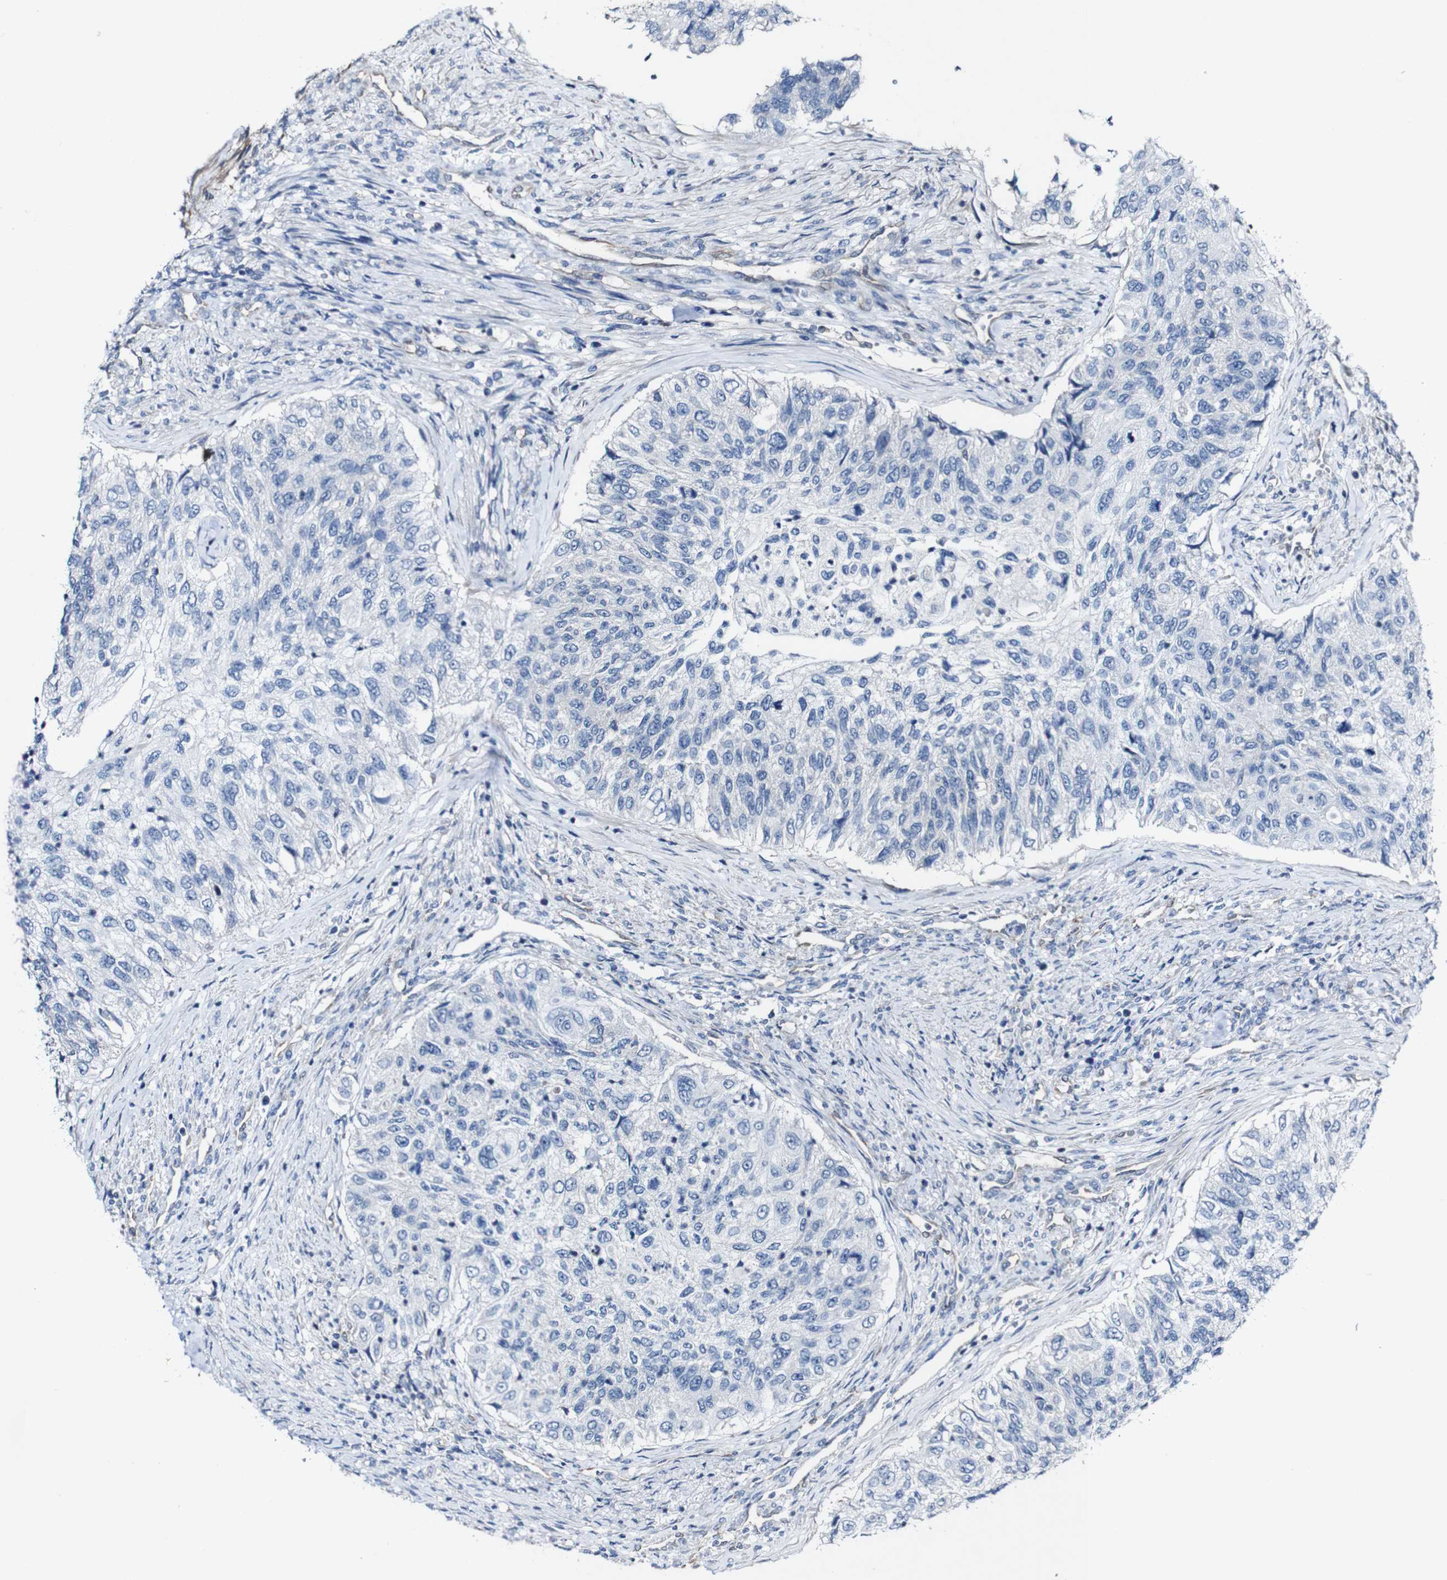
{"staining": {"intensity": "negative", "quantity": "none", "location": "none"}, "tissue": "urothelial cancer", "cell_type": "Tumor cells", "image_type": "cancer", "snomed": [{"axis": "morphology", "description": "Urothelial carcinoma, High grade"}, {"axis": "topography", "description": "Urinary bladder"}], "caption": "There is no significant positivity in tumor cells of urothelial cancer.", "gene": "GRAMD1A", "patient": {"sex": "female", "age": 60}}